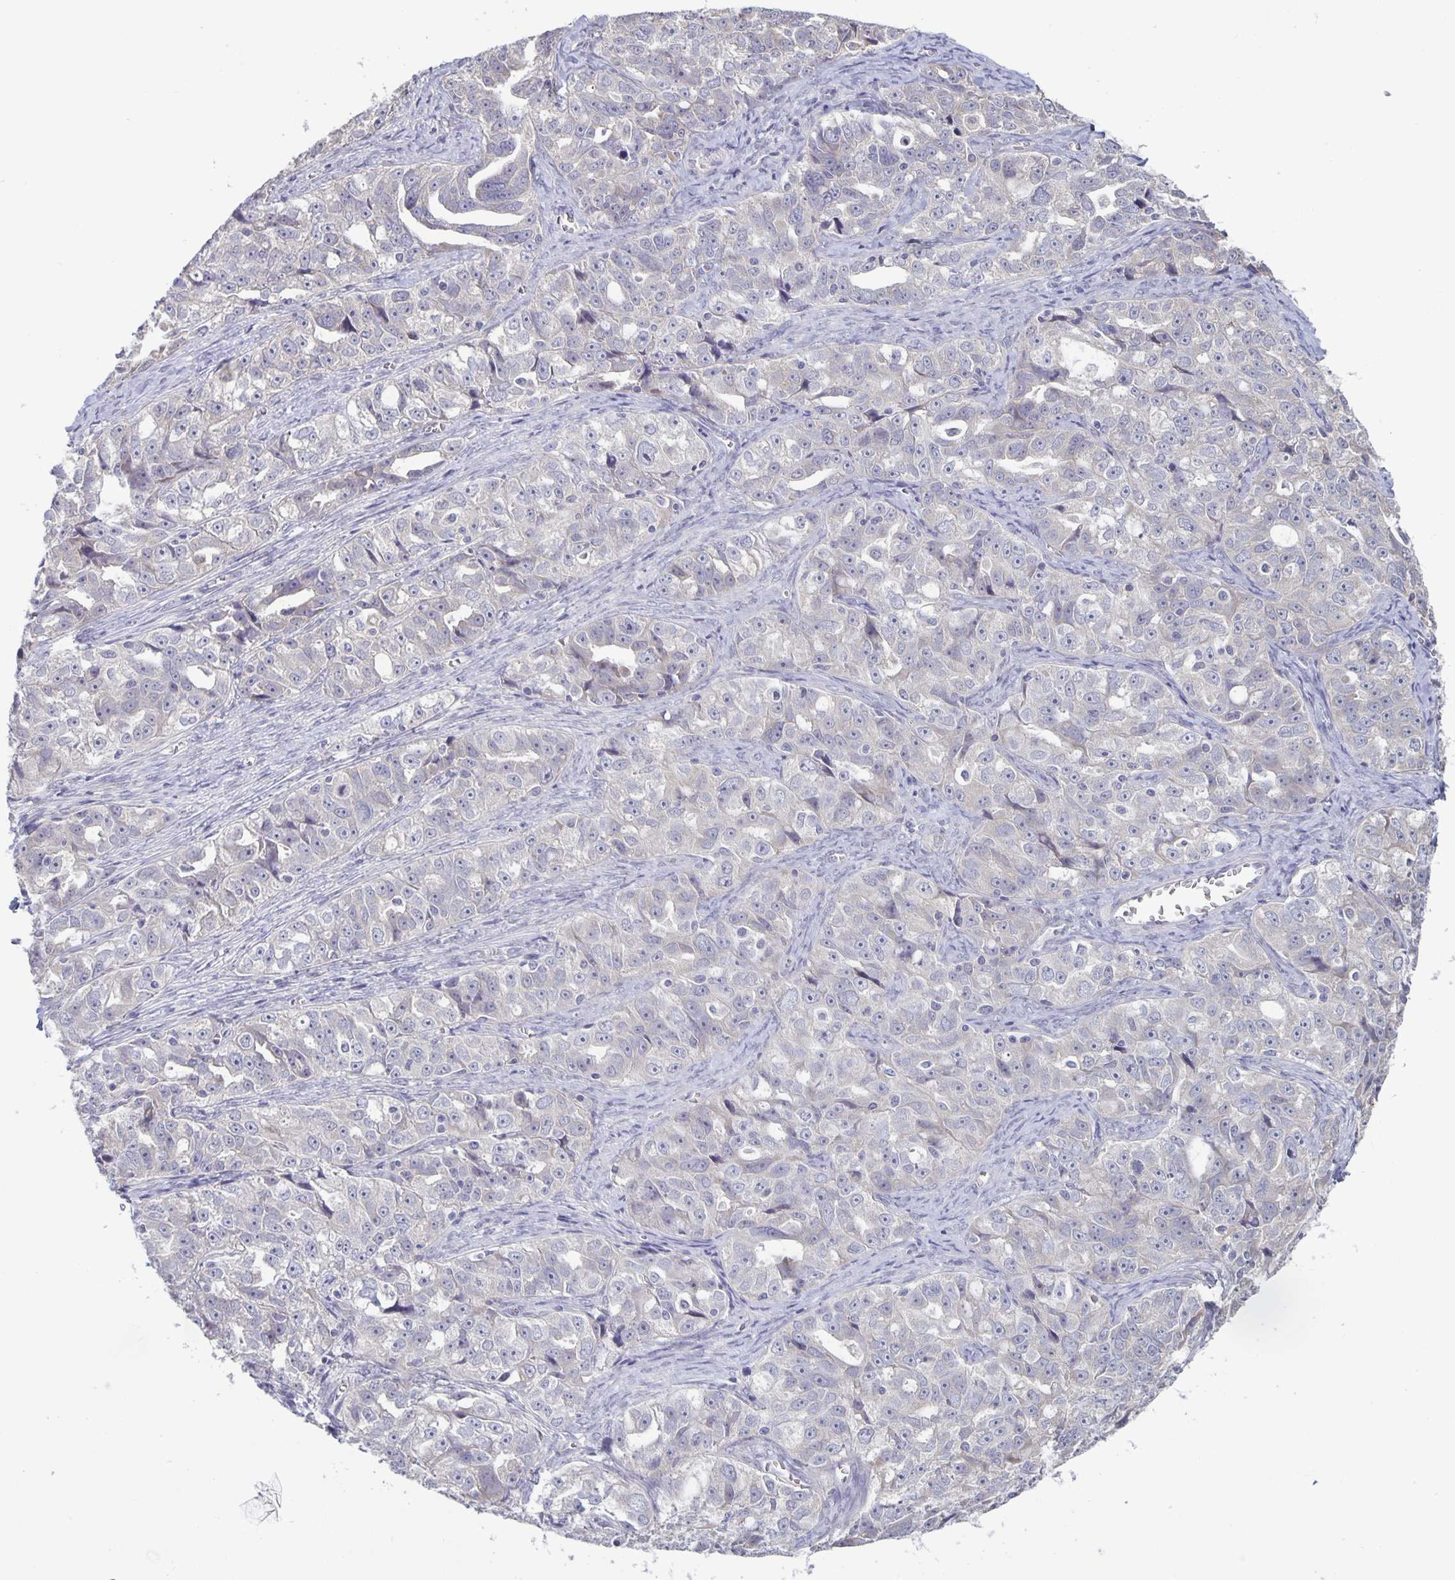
{"staining": {"intensity": "negative", "quantity": "none", "location": "none"}, "tissue": "ovarian cancer", "cell_type": "Tumor cells", "image_type": "cancer", "snomed": [{"axis": "morphology", "description": "Cystadenocarcinoma, serous, NOS"}, {"axis": "topography", "description": "Ovary"}], "caption": "Immunohistochemistry (IHC) of human ovarian serous cystadenocarcinoma reveals no staining in tumor cells.", "gene": "PLCB3", "patient": {"sex": "female", "age": 51}}